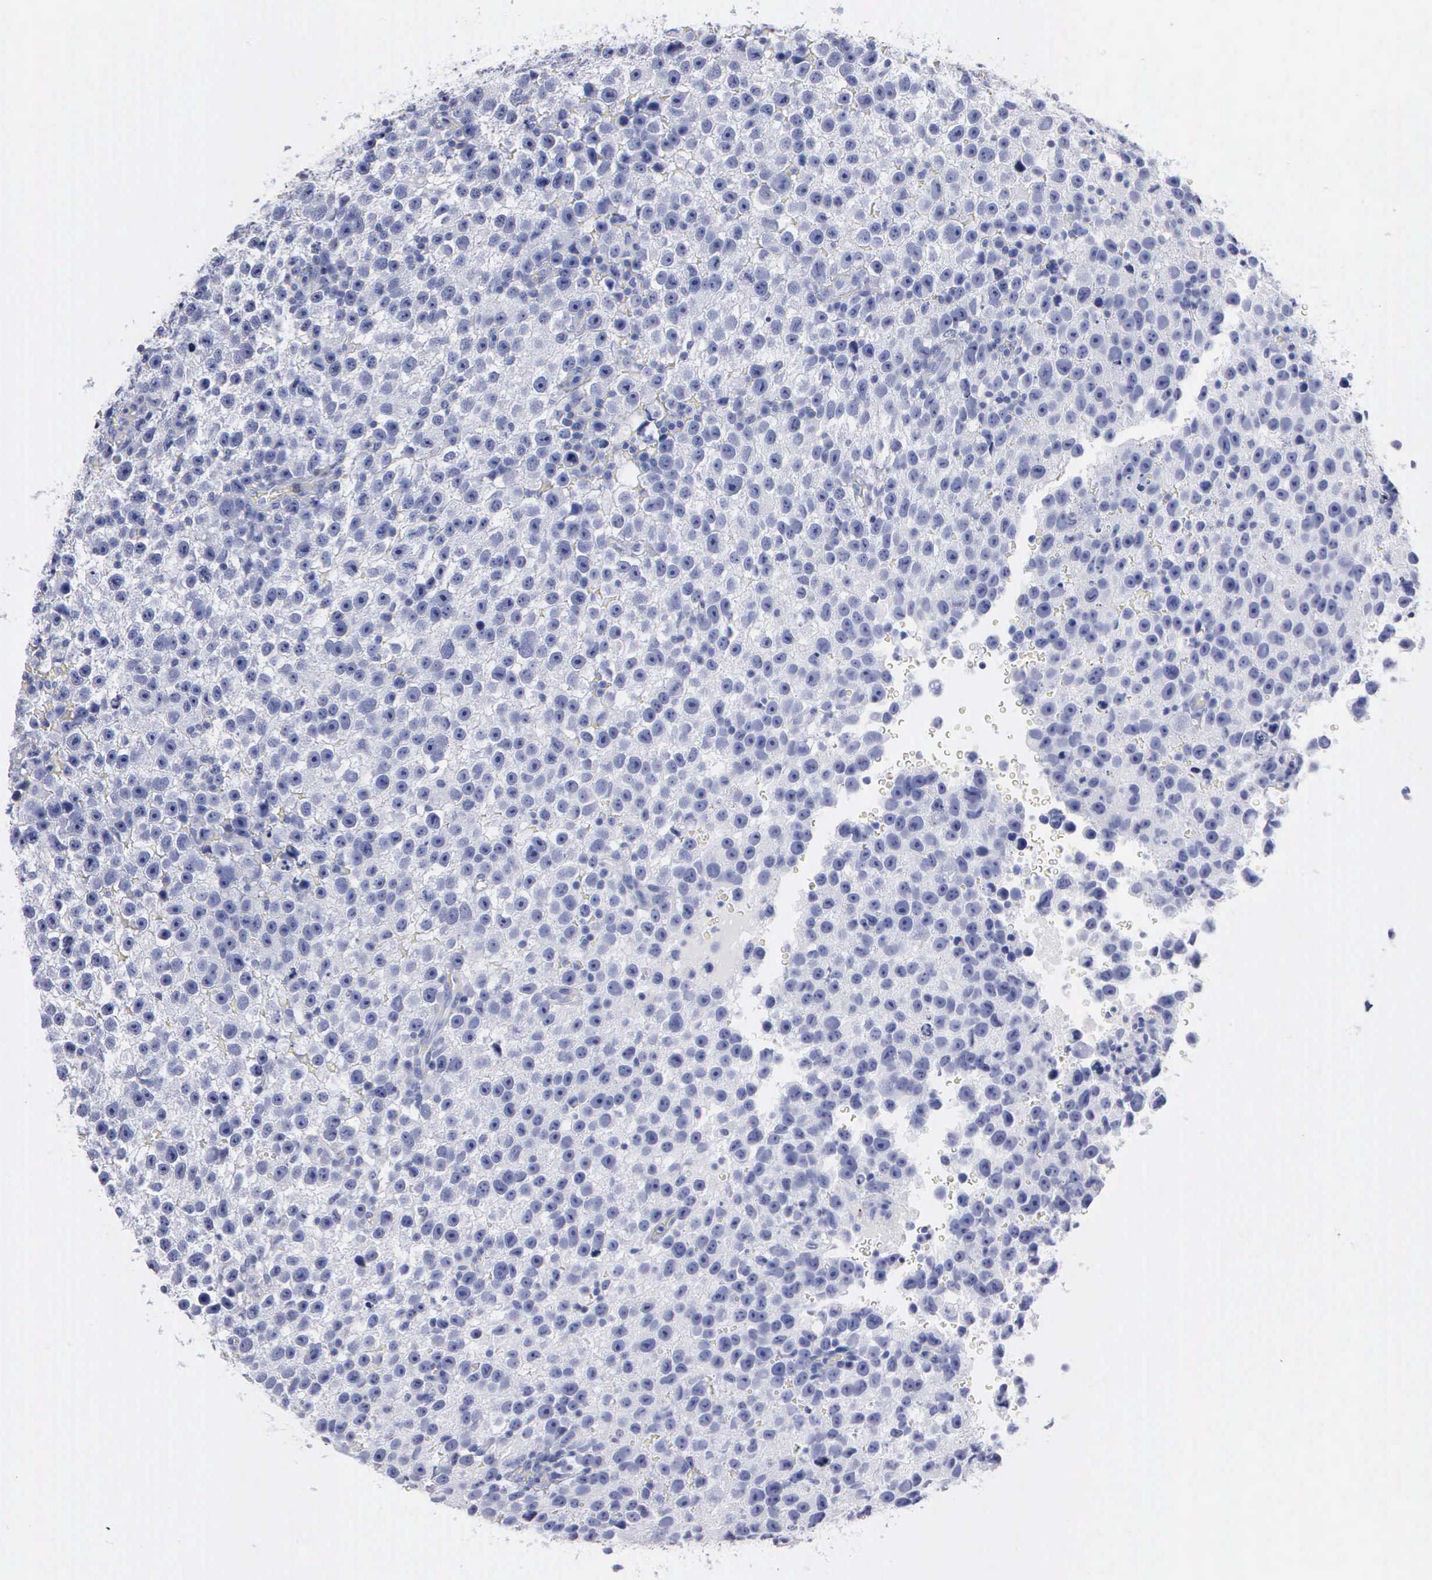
{"staining": {"intensity": "negative", "quantity": "none", "location": "none"}, "tissue": "testis cancer", "cell_type": "Tumor cells", "image_type": "cancer", "snomed": [{"axis": "morphology", "description": "Seminoma, NOS"}, {"axis": "topography", "description": "Testis"}], "caption": "Immunohistochemical staining of human testis seminoma demonstrates no significant expression in tumor cells.", "gene": "CTSG", "patient": {"sex": "male", "age": 33}}